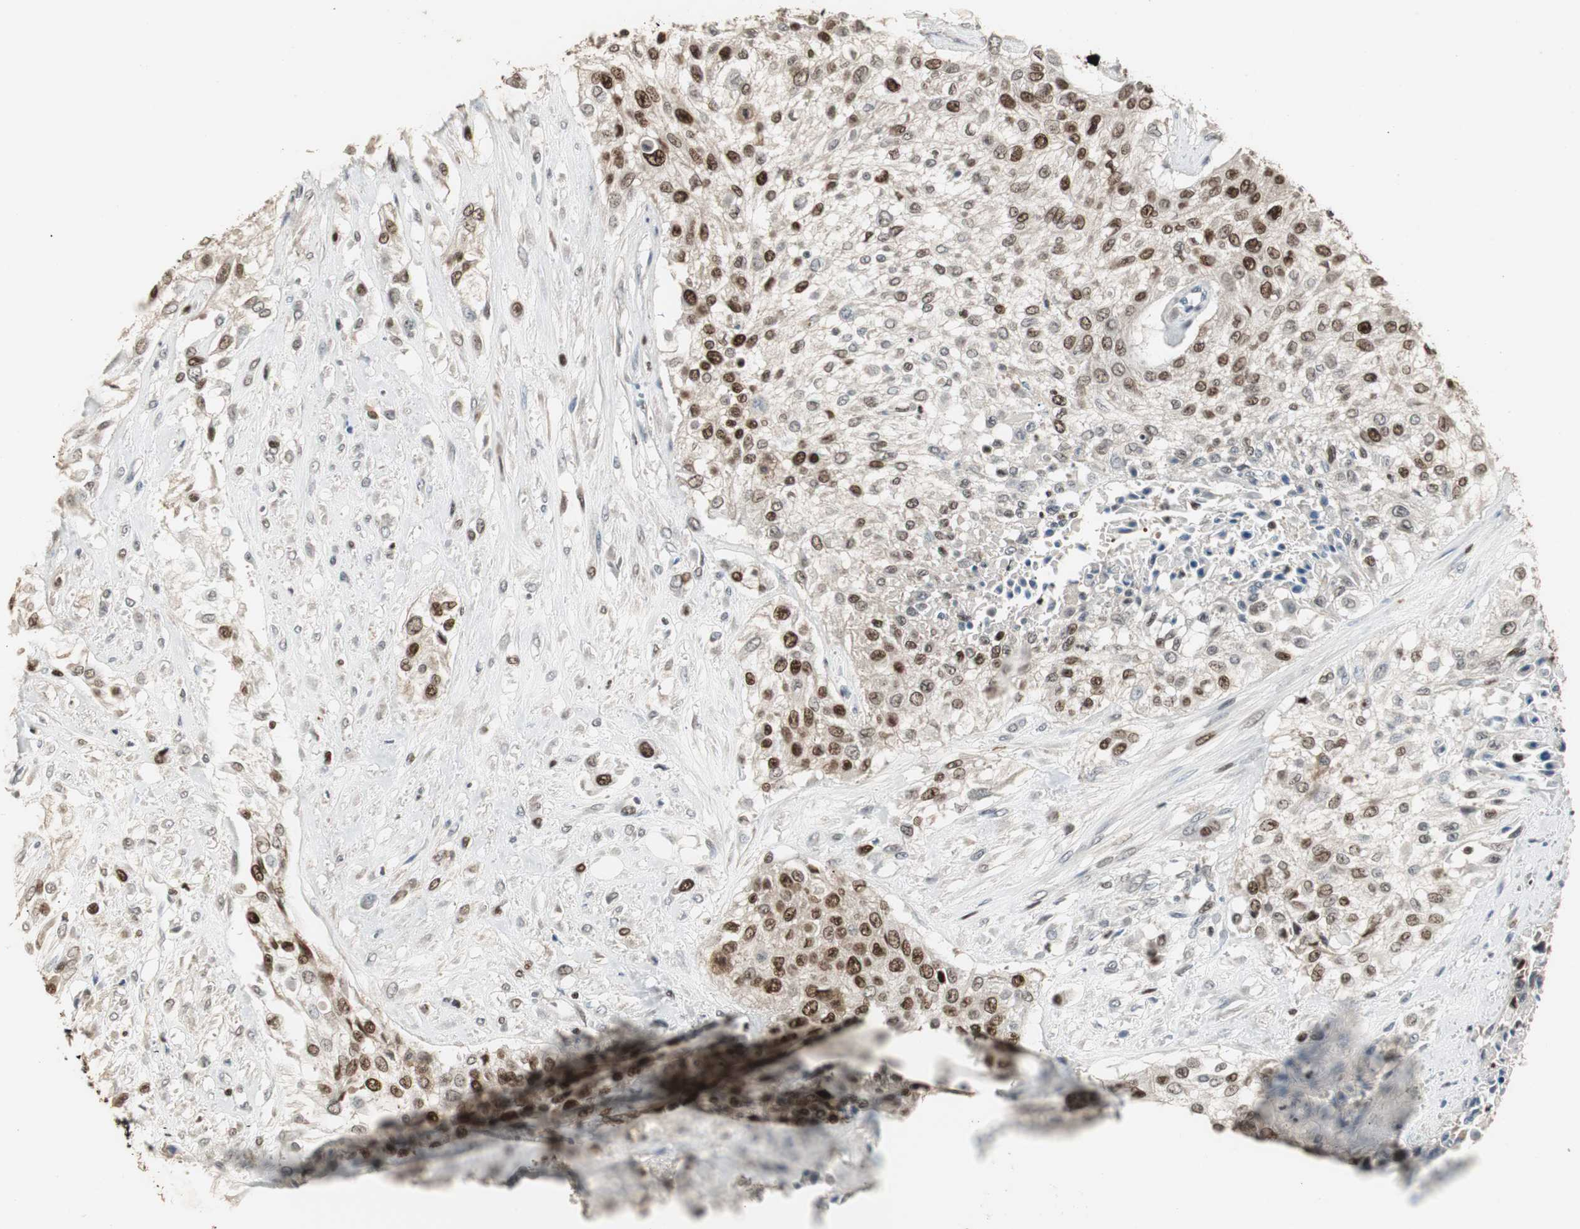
{"staining": {"intensity": "strong", "quantity": "25%-75%", "location": "nuclear"}, "tissue": "urothelial cancer", "cell_type": "Tumor cells", "image_type": "cancer", "snomed": [{"axis": "morphology", "description": "Urothelial carcinoma, High grade"}, {"axis": "topography", "description": "Urinary bladder"}], "caption": "Brown immunohistochemical staining in human urothelial carcinoma (high-grade) exhibits strong nuclear expression in about 25%-75% of tumor cells.", "gene": "FEN1", "patient": {"sex": "male", "age": 57}}